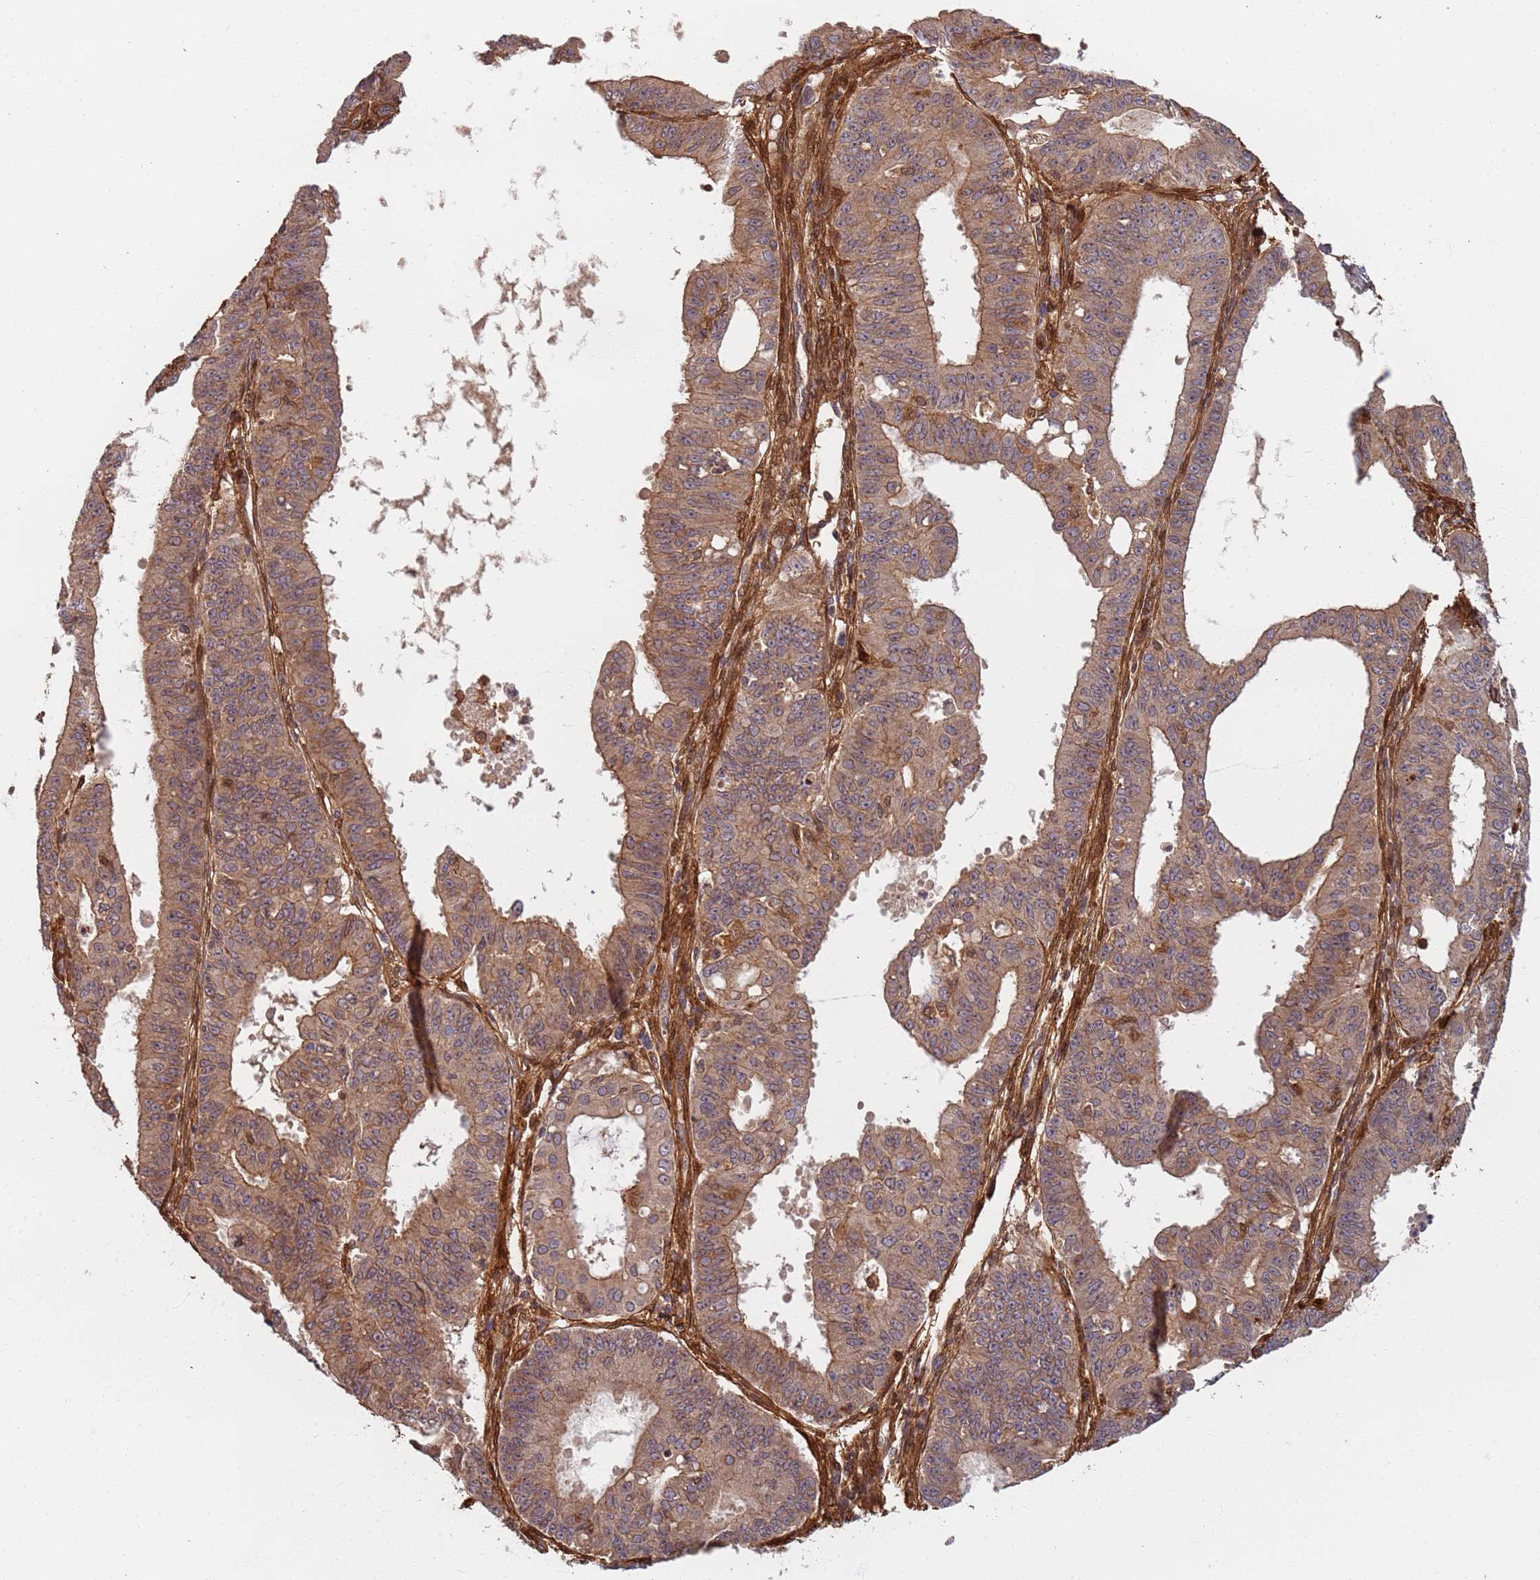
{"staining": {"intensity": "moderate", "quantity": ">75%", "location": "cytoplasmic/membranous"}, "tissue": "ovarian cancer", "cell_type": "Tumor cells", "image_type": "cancer", "snomed": [{"axis": "morphology", "description": "Carcinoma, endometroid"}, {"axis": "topography", "description": "Appendix"}, {"axis": "topography", "description": "Ovary"}], "caption": "Ovarian endometroid carcinoma stained with a protein marker shows moderate staining in tumor cells.", "gene": "SDCCAG8", "patient": {"sex": "female", "age": 42}}